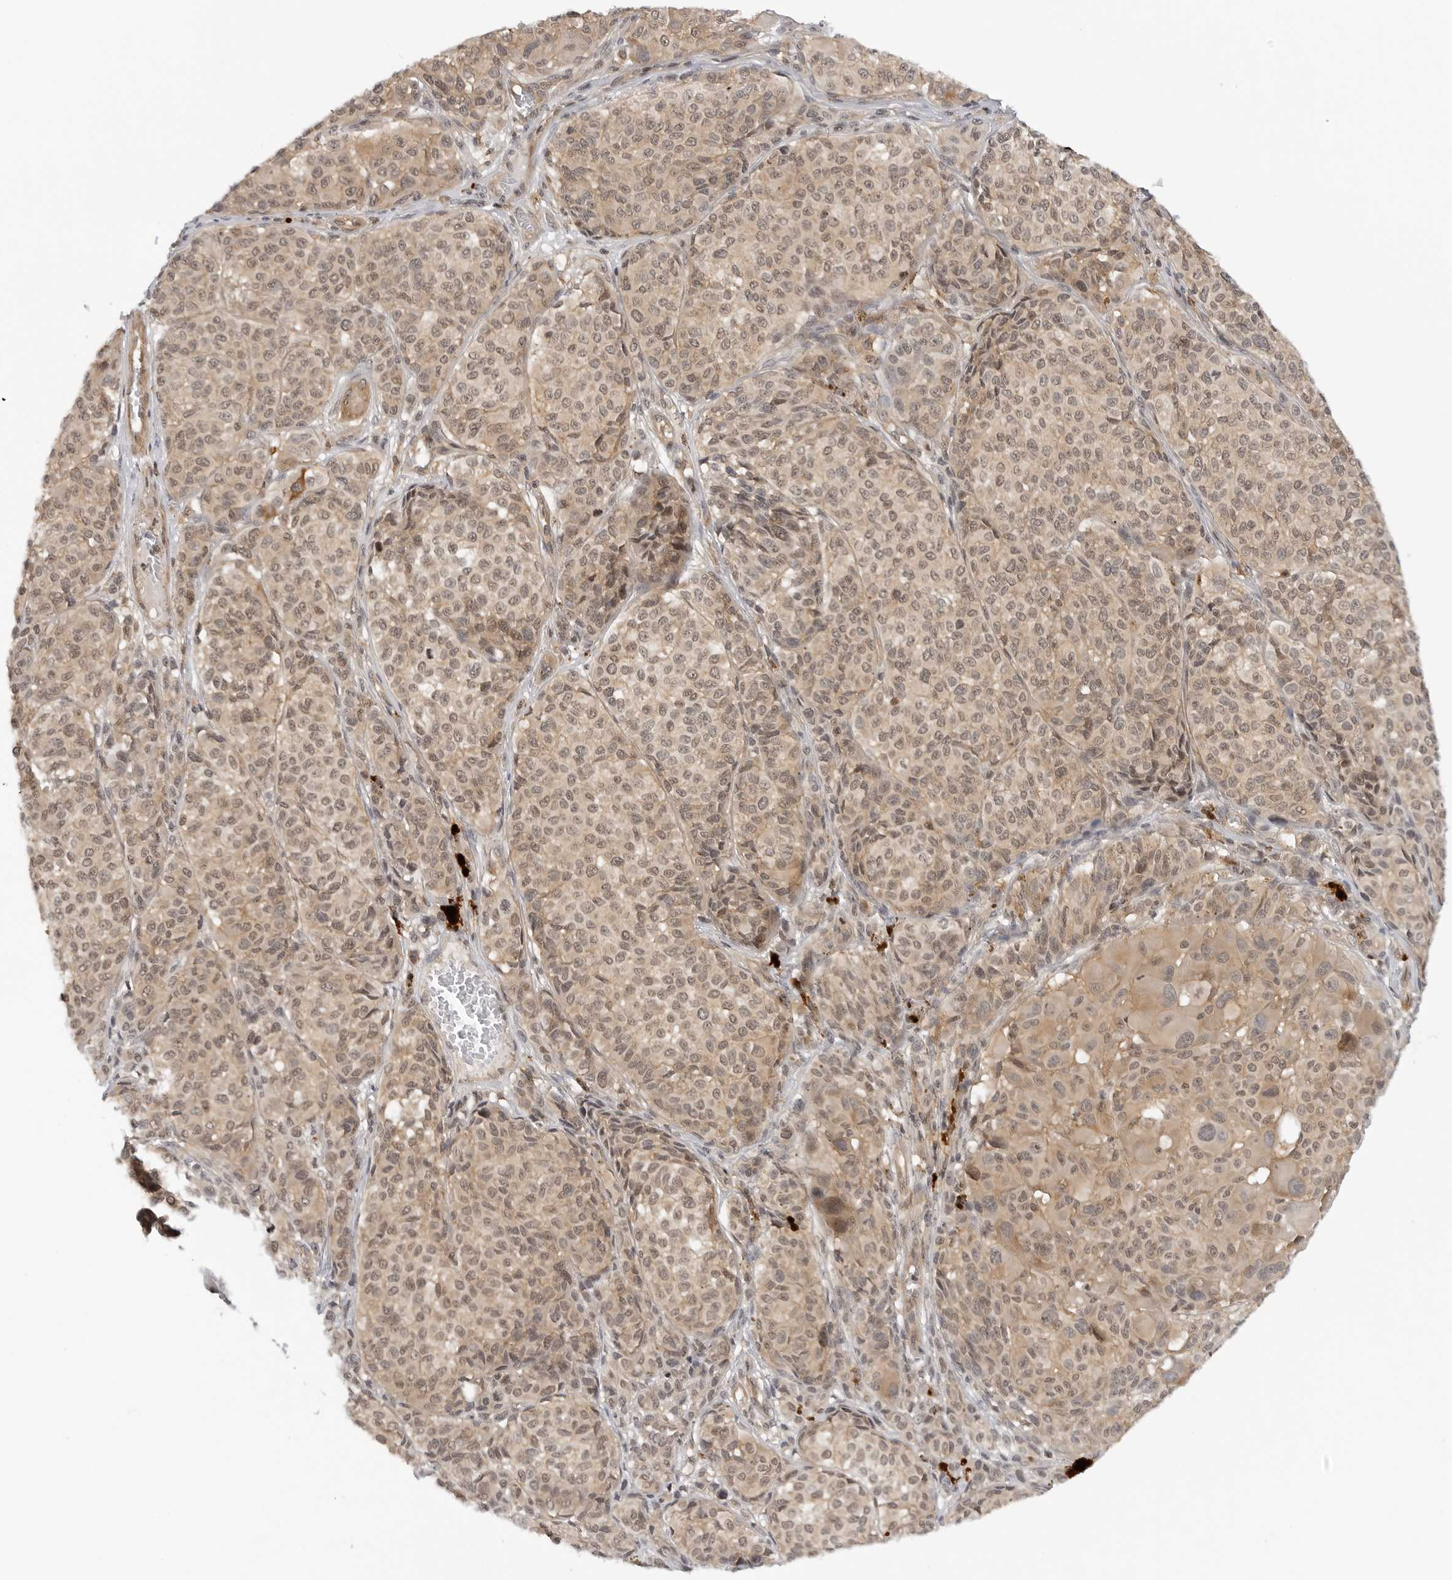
{"staining": {"intensity": "weak", "quantity": ">75%", "location": "cytoplasmic/membranous,nuclear"}, "tissue": "melanoma", "cell_type": "Tumor cells", "image_type": "cancer", "snomed": [{"axis": "morphology", "description": "Malignant melanoma, NOS"}, {"axis": "topography", "description": "Skin"}], "caption": "Weak cytoplasmic/membranous and nuclear expression is present in approximately >75% of tumor cells in malignant melanoma.", "gene": "MAP2K5", "patient": {"sex": "male", "age": 83}}